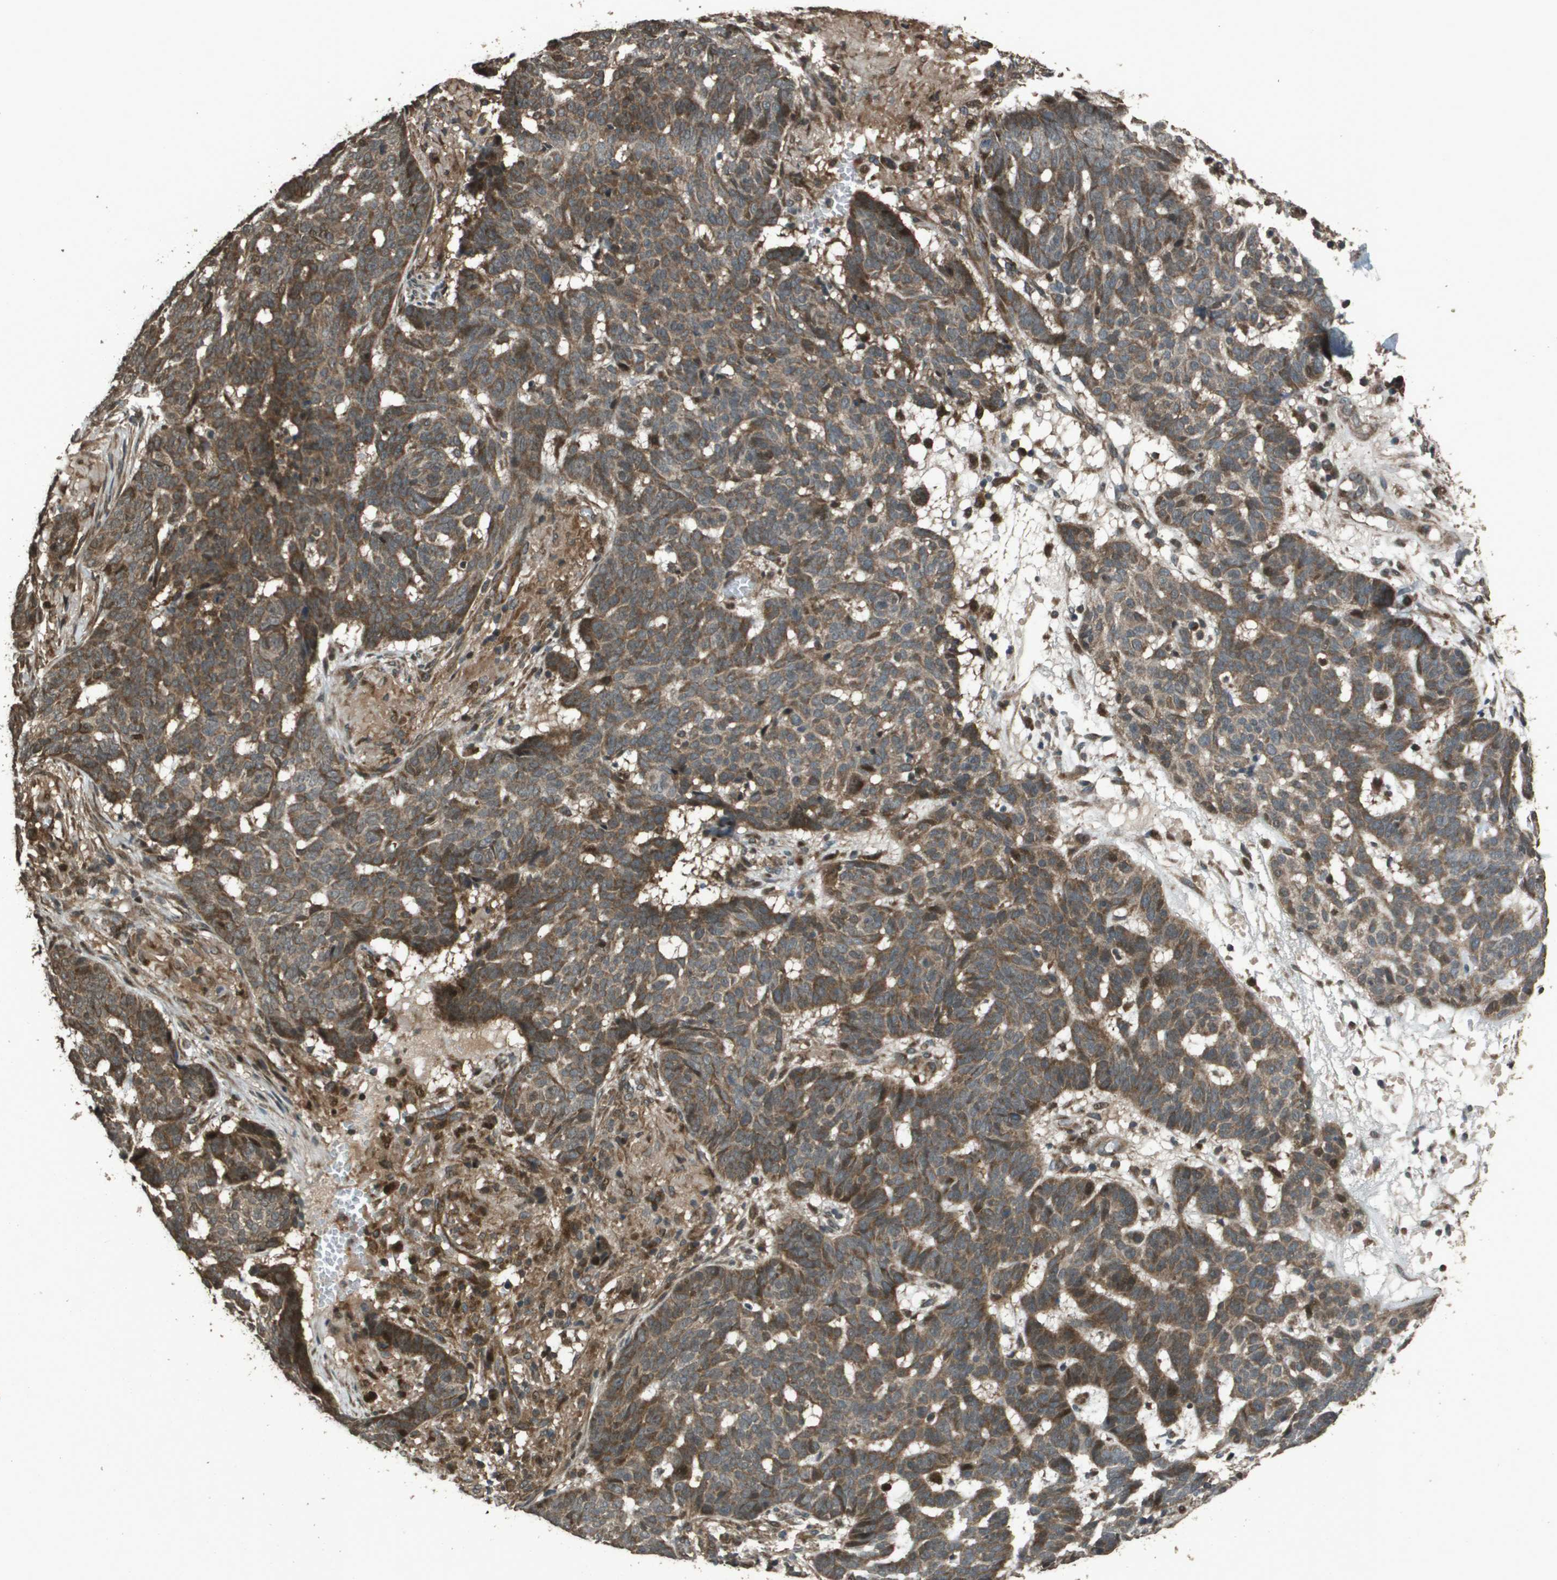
{"staining": {"intensity": "moderate", "quantity": ">75%", "location": "cytoplasmic/membranous"}, "tissue": "skin cancer", "cell_type": "Tumor cells", "image_type": "cancer", "snomed": [{"axis": "morphology", "description": "Basal cell carcinoma"}, {"axis": "topography", "description": "Skin"}], "caption": "About >75% of tumor cells in human basal cell carcinoma (skin) reveal moderate cytoplasmic/membranous protein expression as visualized by brown immunohistochemical staining.", "gene": "FIG4", "patient": {"sex": "male", "age": 85}}